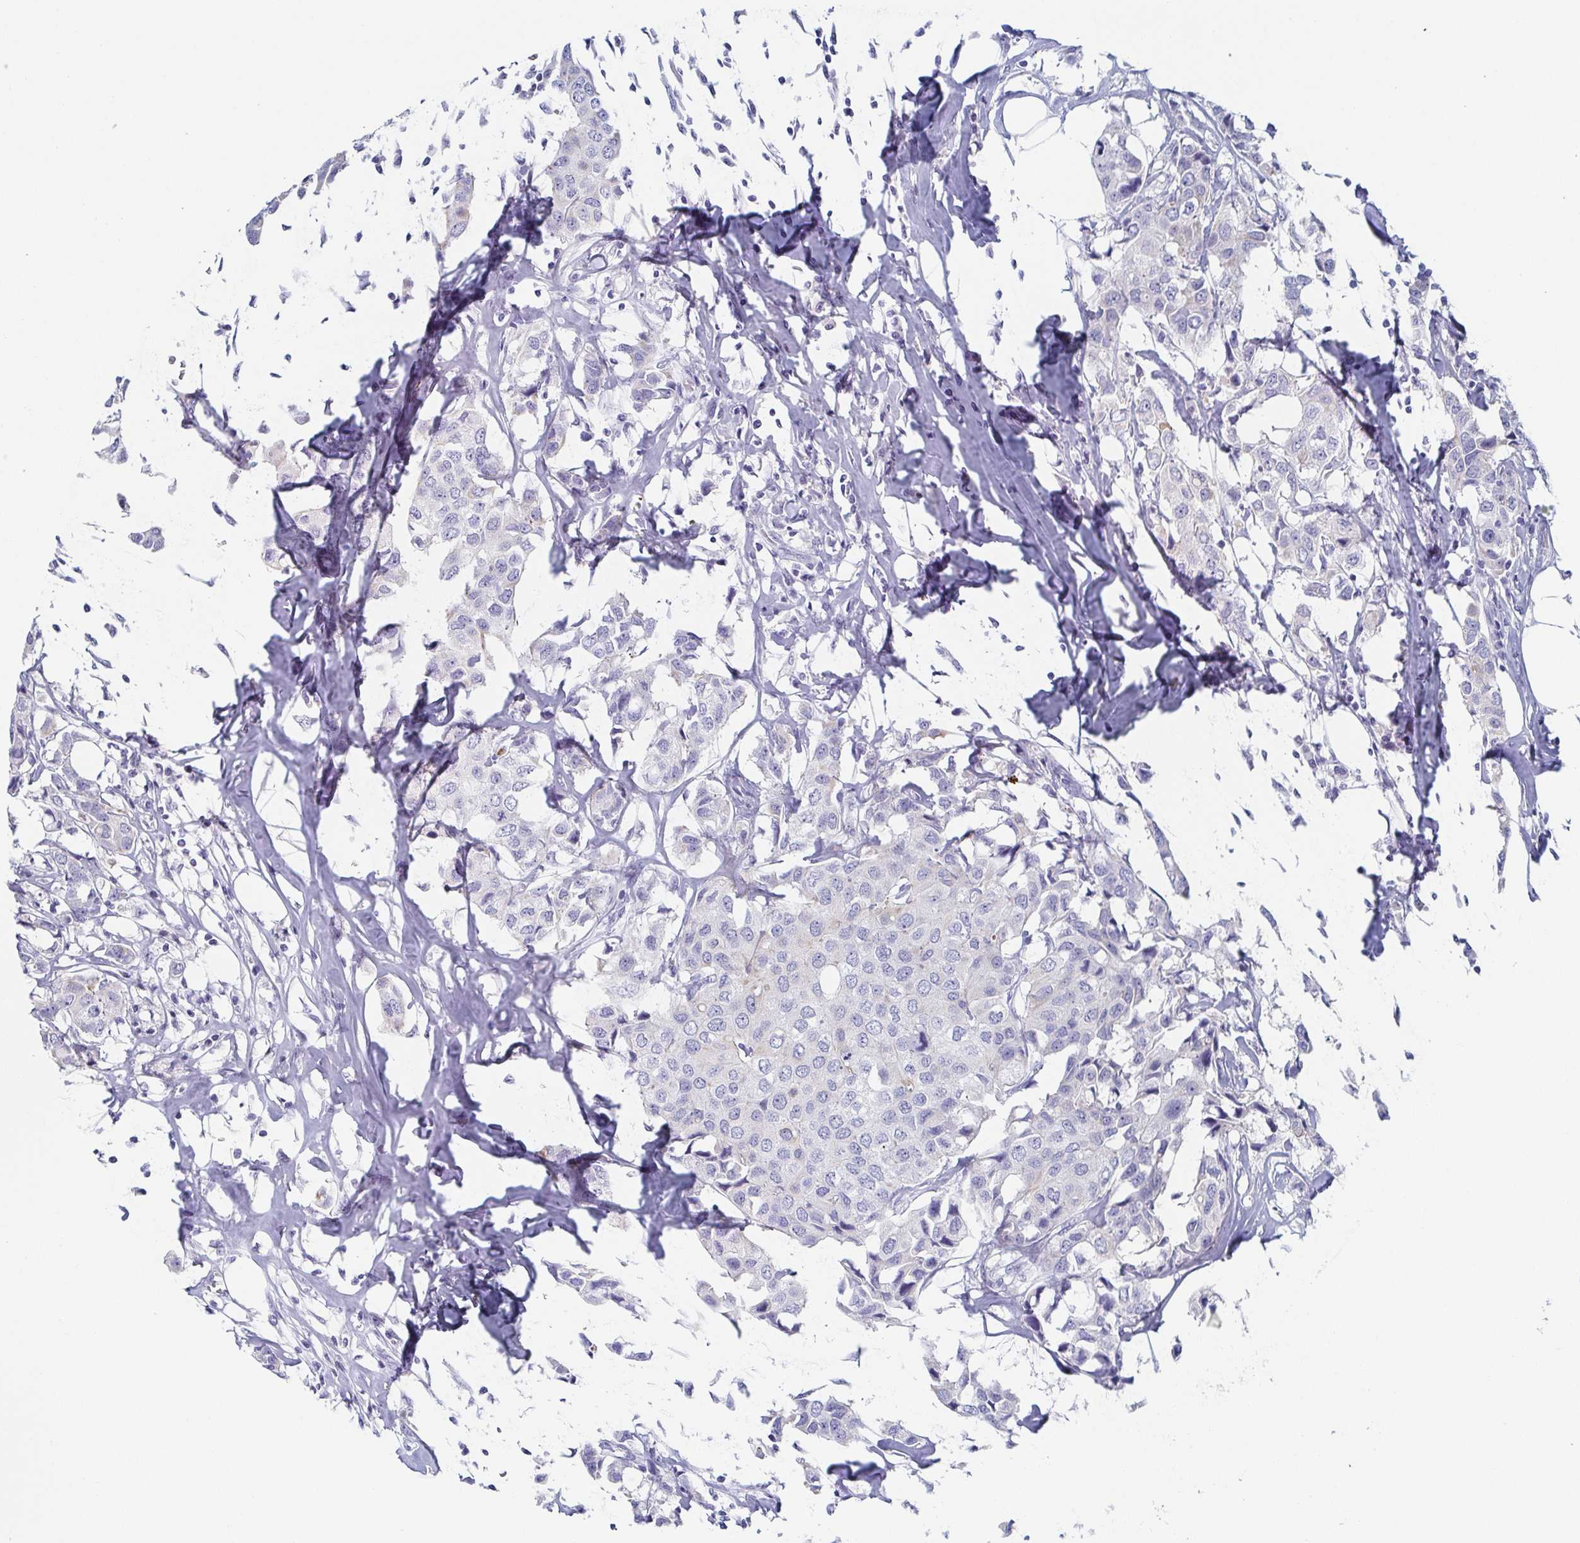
{"staining": {"intensity": "negative", "quantity": "none", "location": "none"}, "tissue": "breast cancer", "cell_type": "Tumor cells", "image_type": "cancer", "snomed": [{"axis": "morphology", "description": "Duct carcinoma"}, {"axis": "topography", "description": "Breast"}], "caption": "Breast infiltrating ductal carcinoma was stained to show a protein in brown. There is no significant staining in tumor cells. The staining was performed using DAB to visualize the protein expression in brown, while the nuclei were stained in blue with hematoxylin (Magnification: 20x).", "gene": "RHOV", "patient": {"sex": "female", "age": 80}}